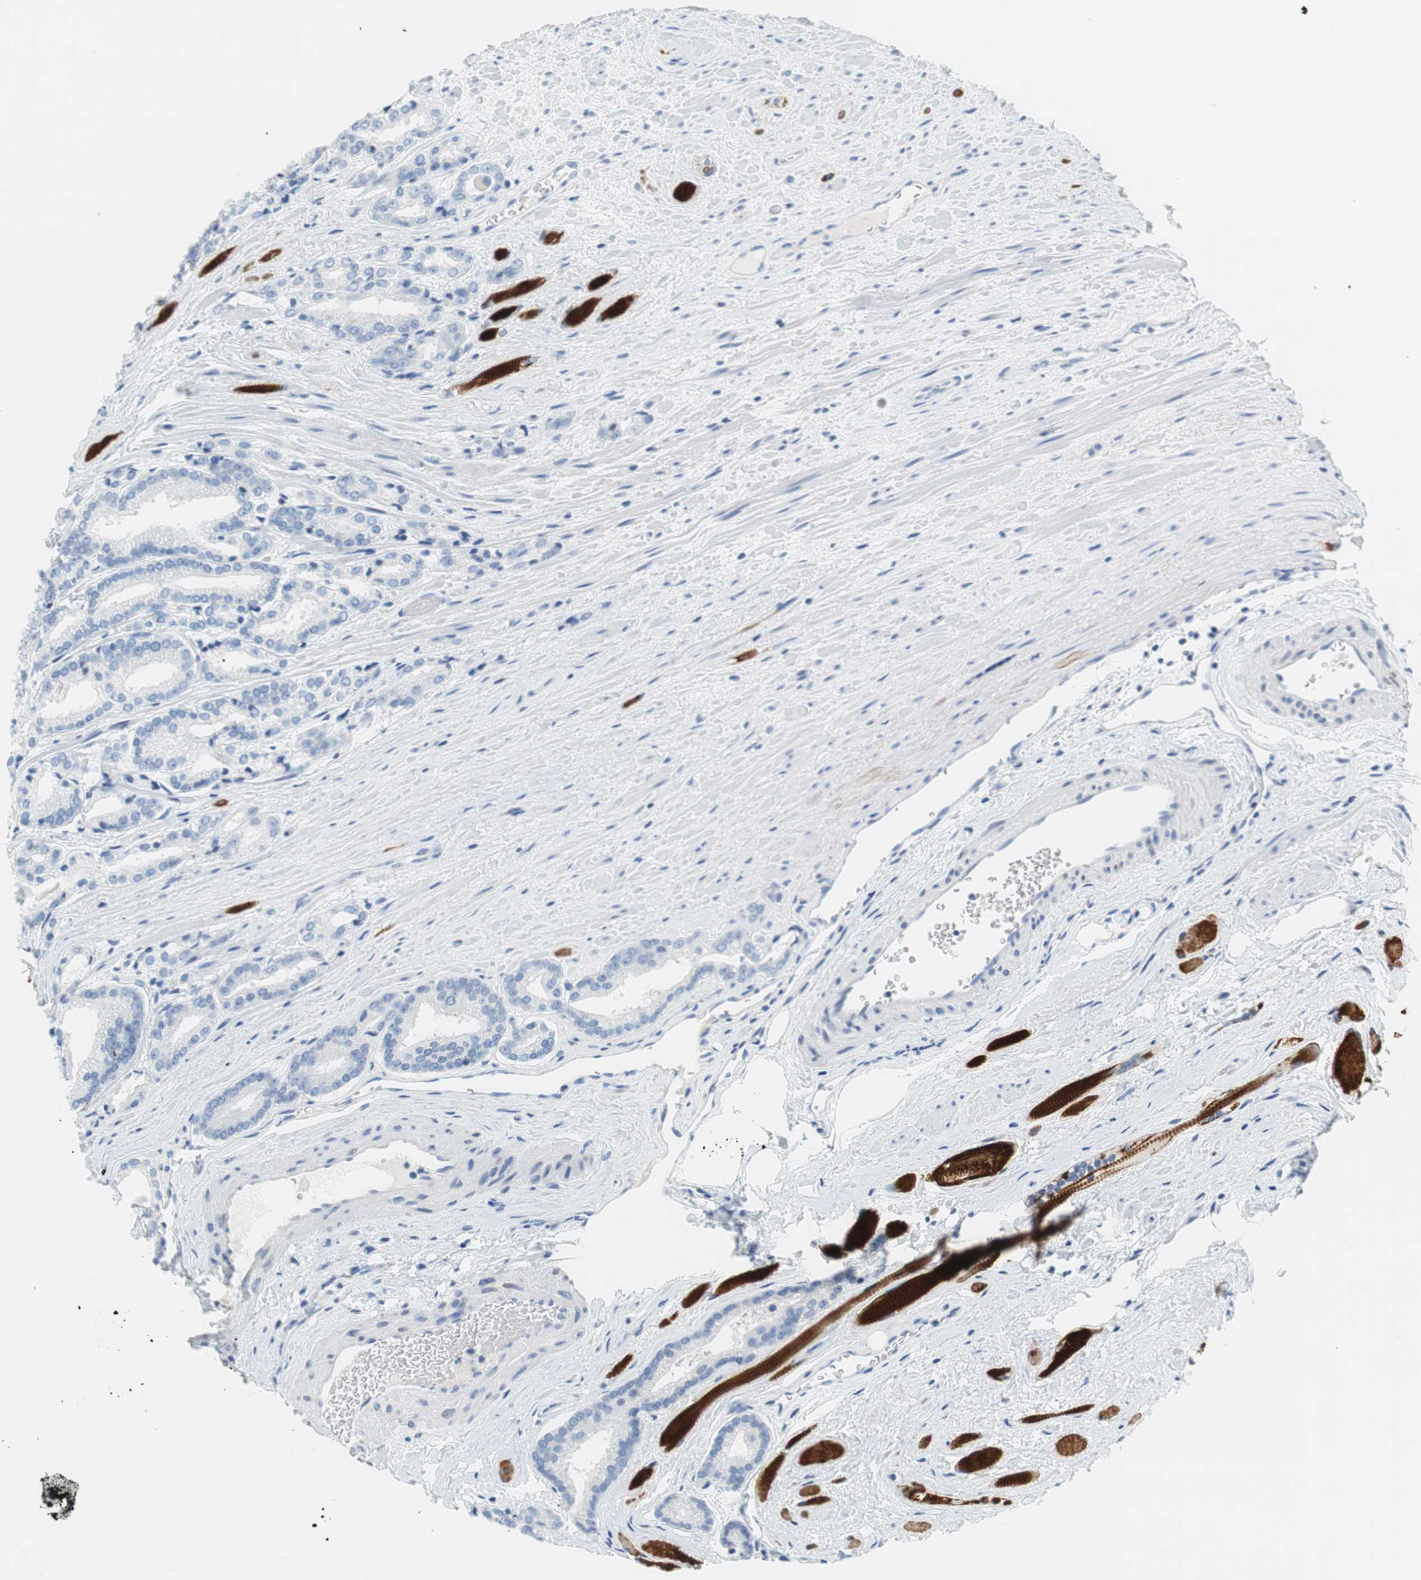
{"staining": {"intensity": "negative", "quantity": "none", "location": "none"}, "tissue": "prostate cancer", "cell_type": "Tumor cells", "image_type": "cancer", "snomed": [{"axis": "morphology", "description": "Adenocarcinoma, Low grade"}, {"axis": "topography", "description": "Prostate"}], "caption": "Human prostate low-grade adenocarcinoma stained for a protein using IHC demonstrates no expression in tumor cells.", "gene": "MYH1", "patient": {"sex": "male", "age": 59}}